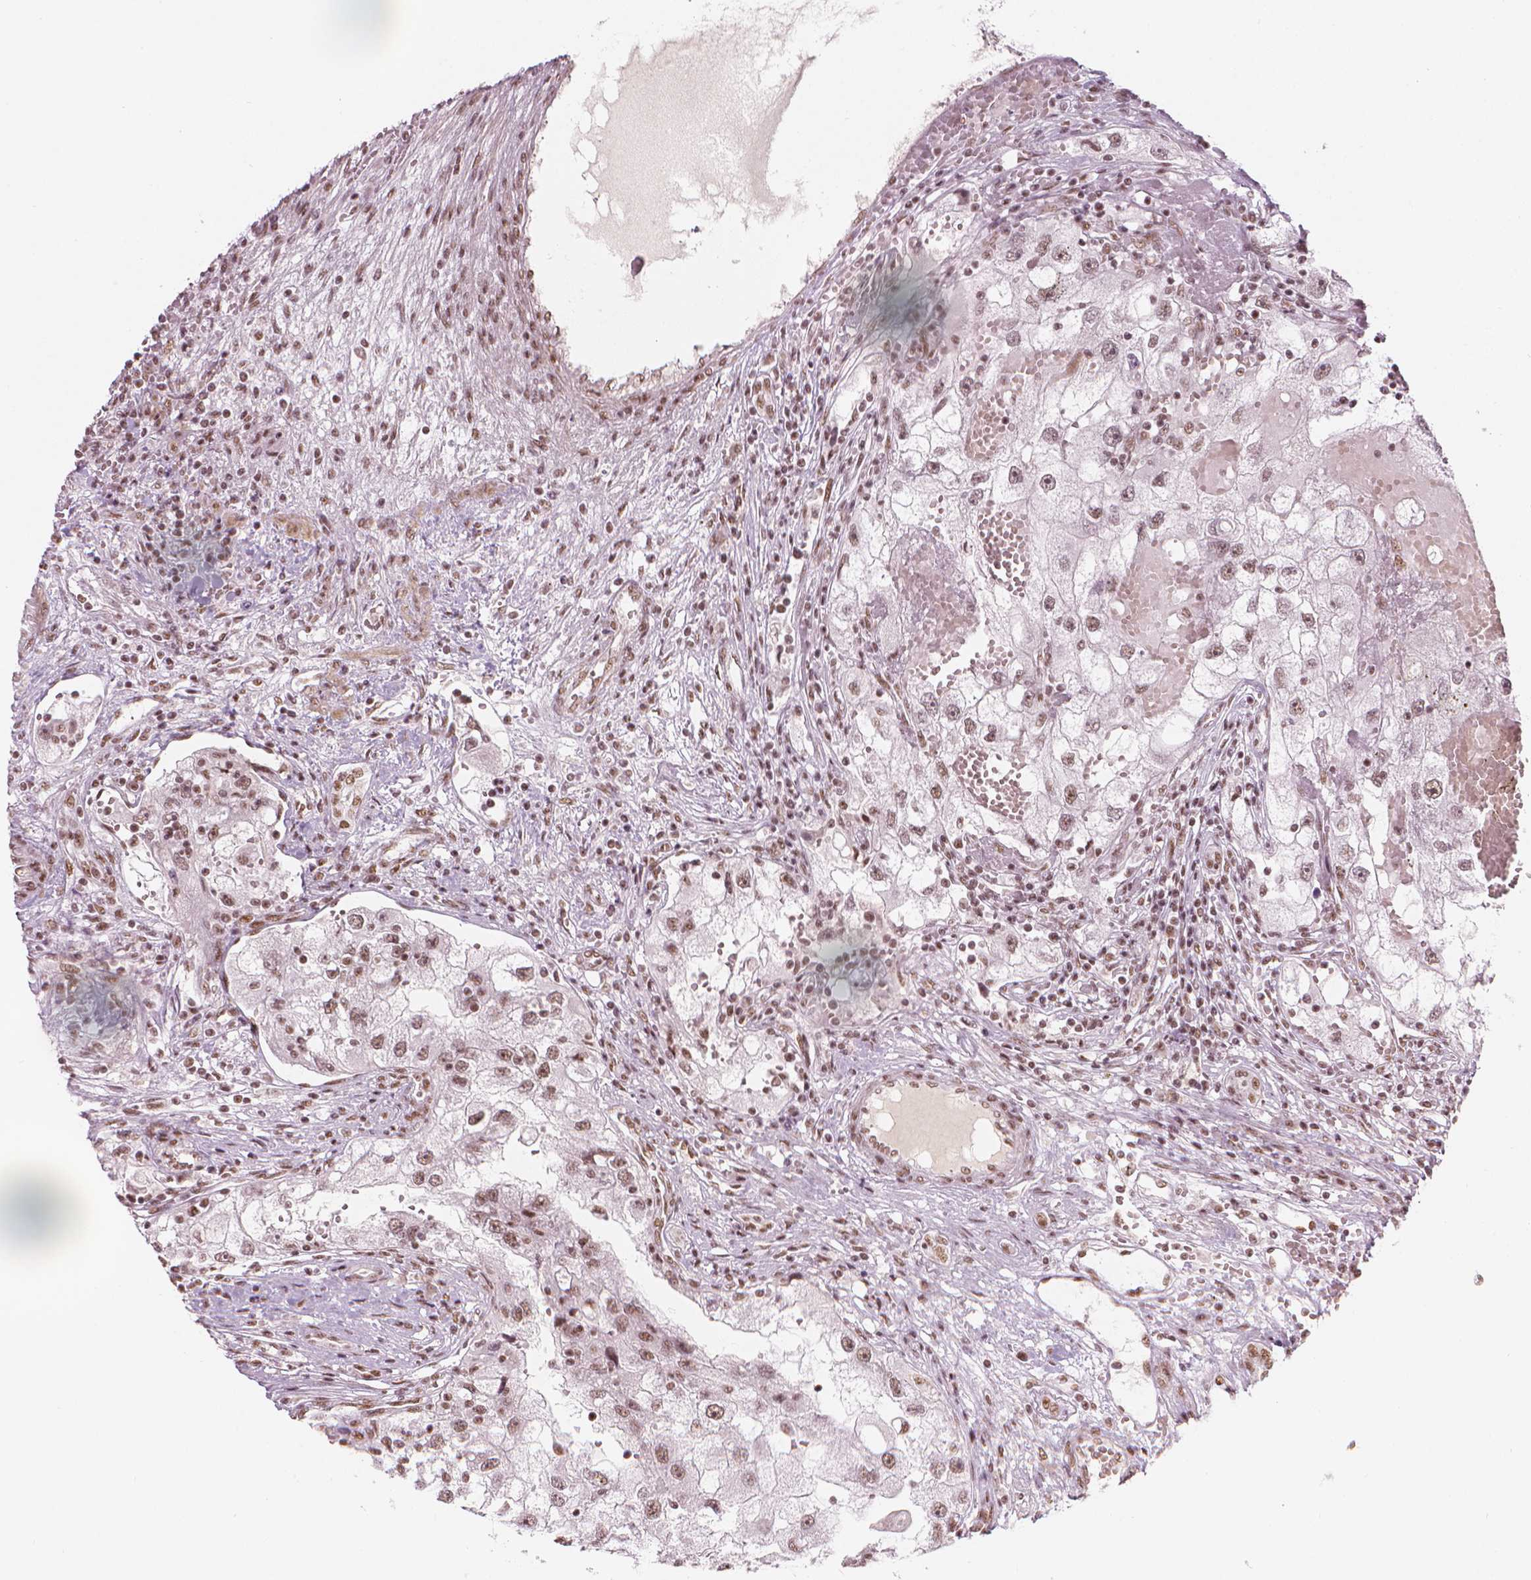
{"staining": {"intensity": "moderate", "quantity": ">75%", "location": "nuclear"}, "tissue": "renal cancer", "cell_type": "Tumor cells", "image_type": "cancer", "snomed": [{"axis": "morphology", "description": "Adenocarcinoma, NOS"}, {"axis": "topography", "description": "Kidney"}], "caption": "Moderate nuclear protein expression is present in approximately >75% of tumor cells in renal cancer.", "gene": "ELF2", "patient": {"sex": "male", "age": 63}}